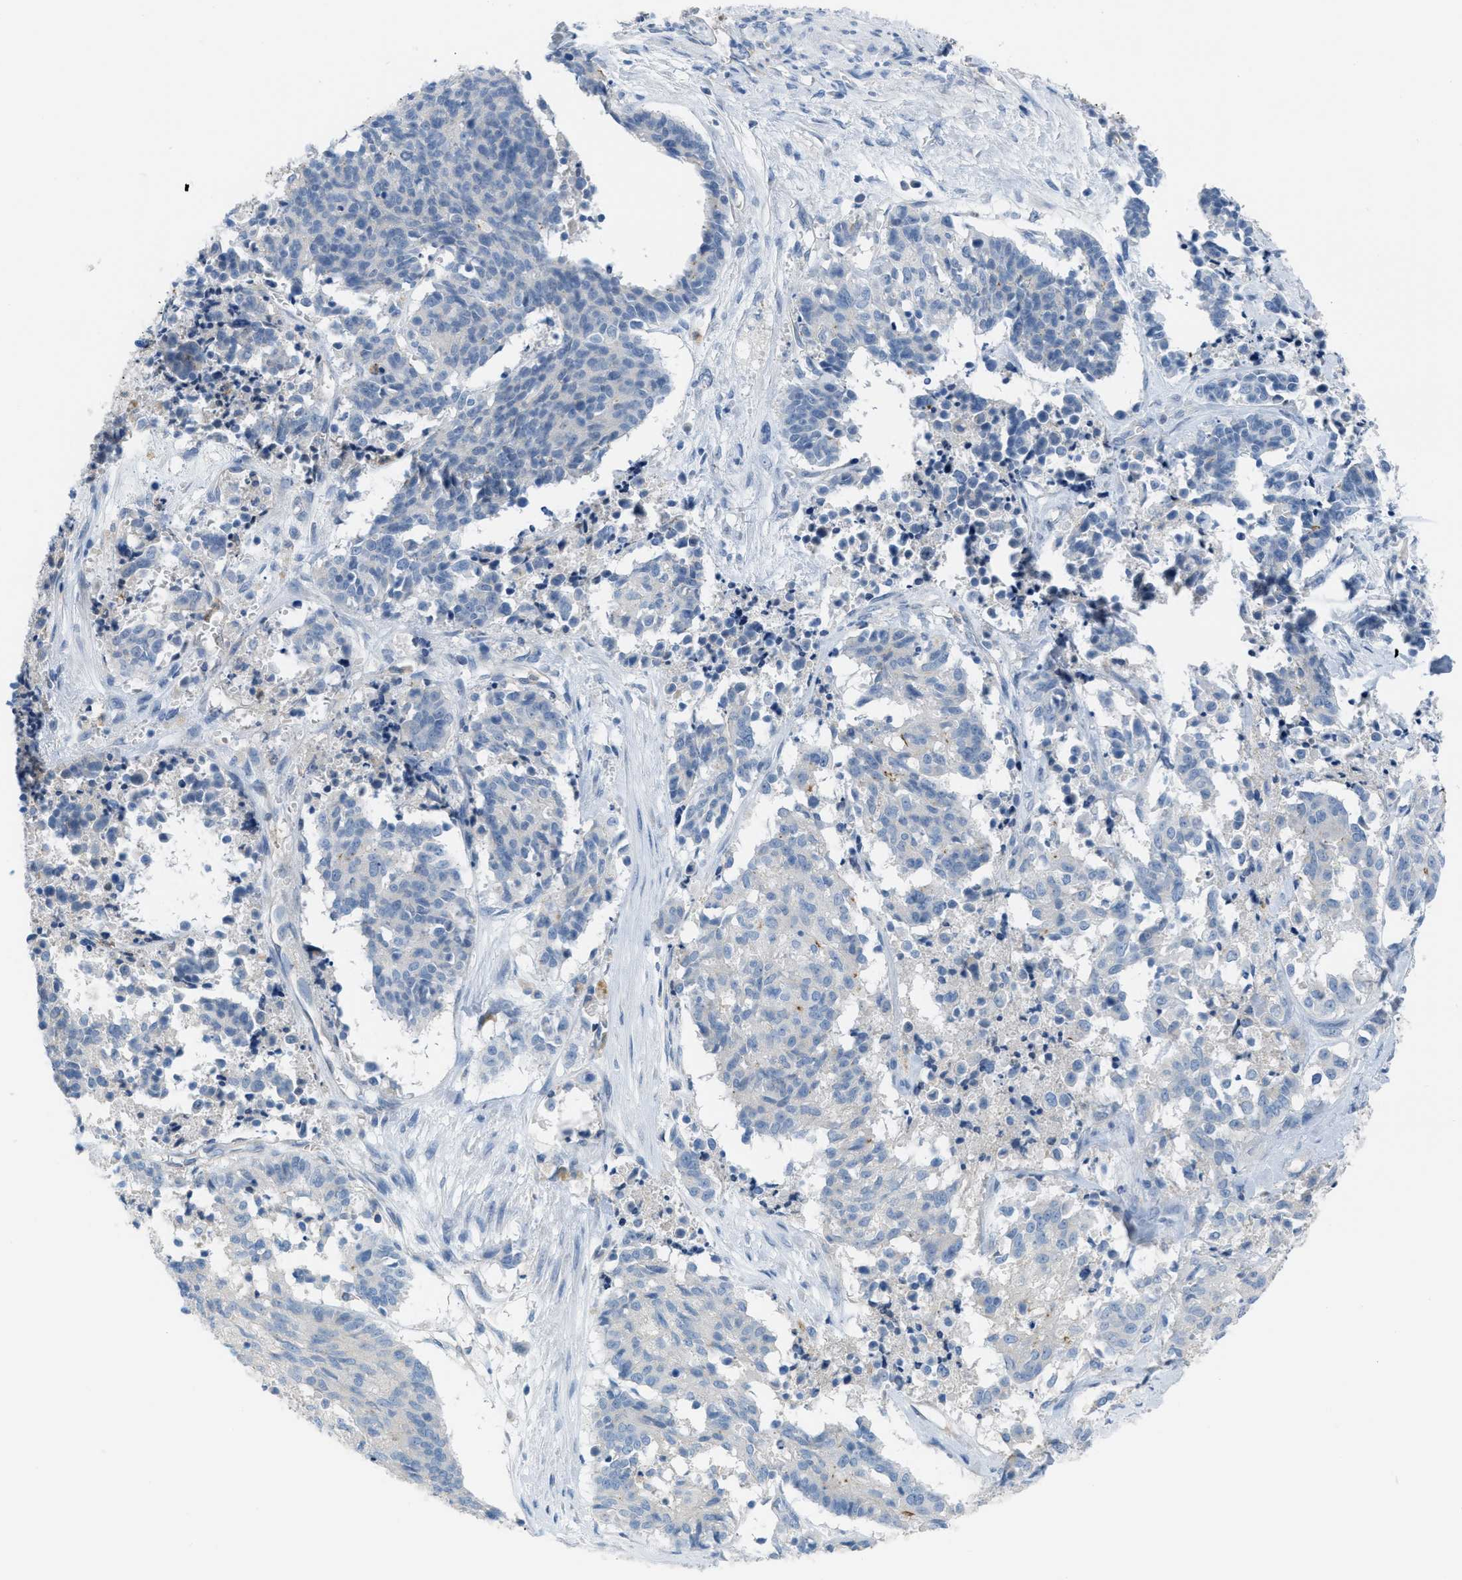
{"staining": {"intensity": "negative", "quantity": "none", "location": "none"}, "tissue": "cervical cancer", "cell_type": "Tumor cells", "image_type": "cancer", "snomed": [{"axis": "morphology", "description": "Squamous cell carcinoma, NOS"}, {"axis": "topography", "description": "Cervix"}], "caption": "Tumor cells are negative for protein expression in human squamous cell carcinoma (cervical).", "gene": "CRB3", "patient": {"sex": "female", "age": 35}}